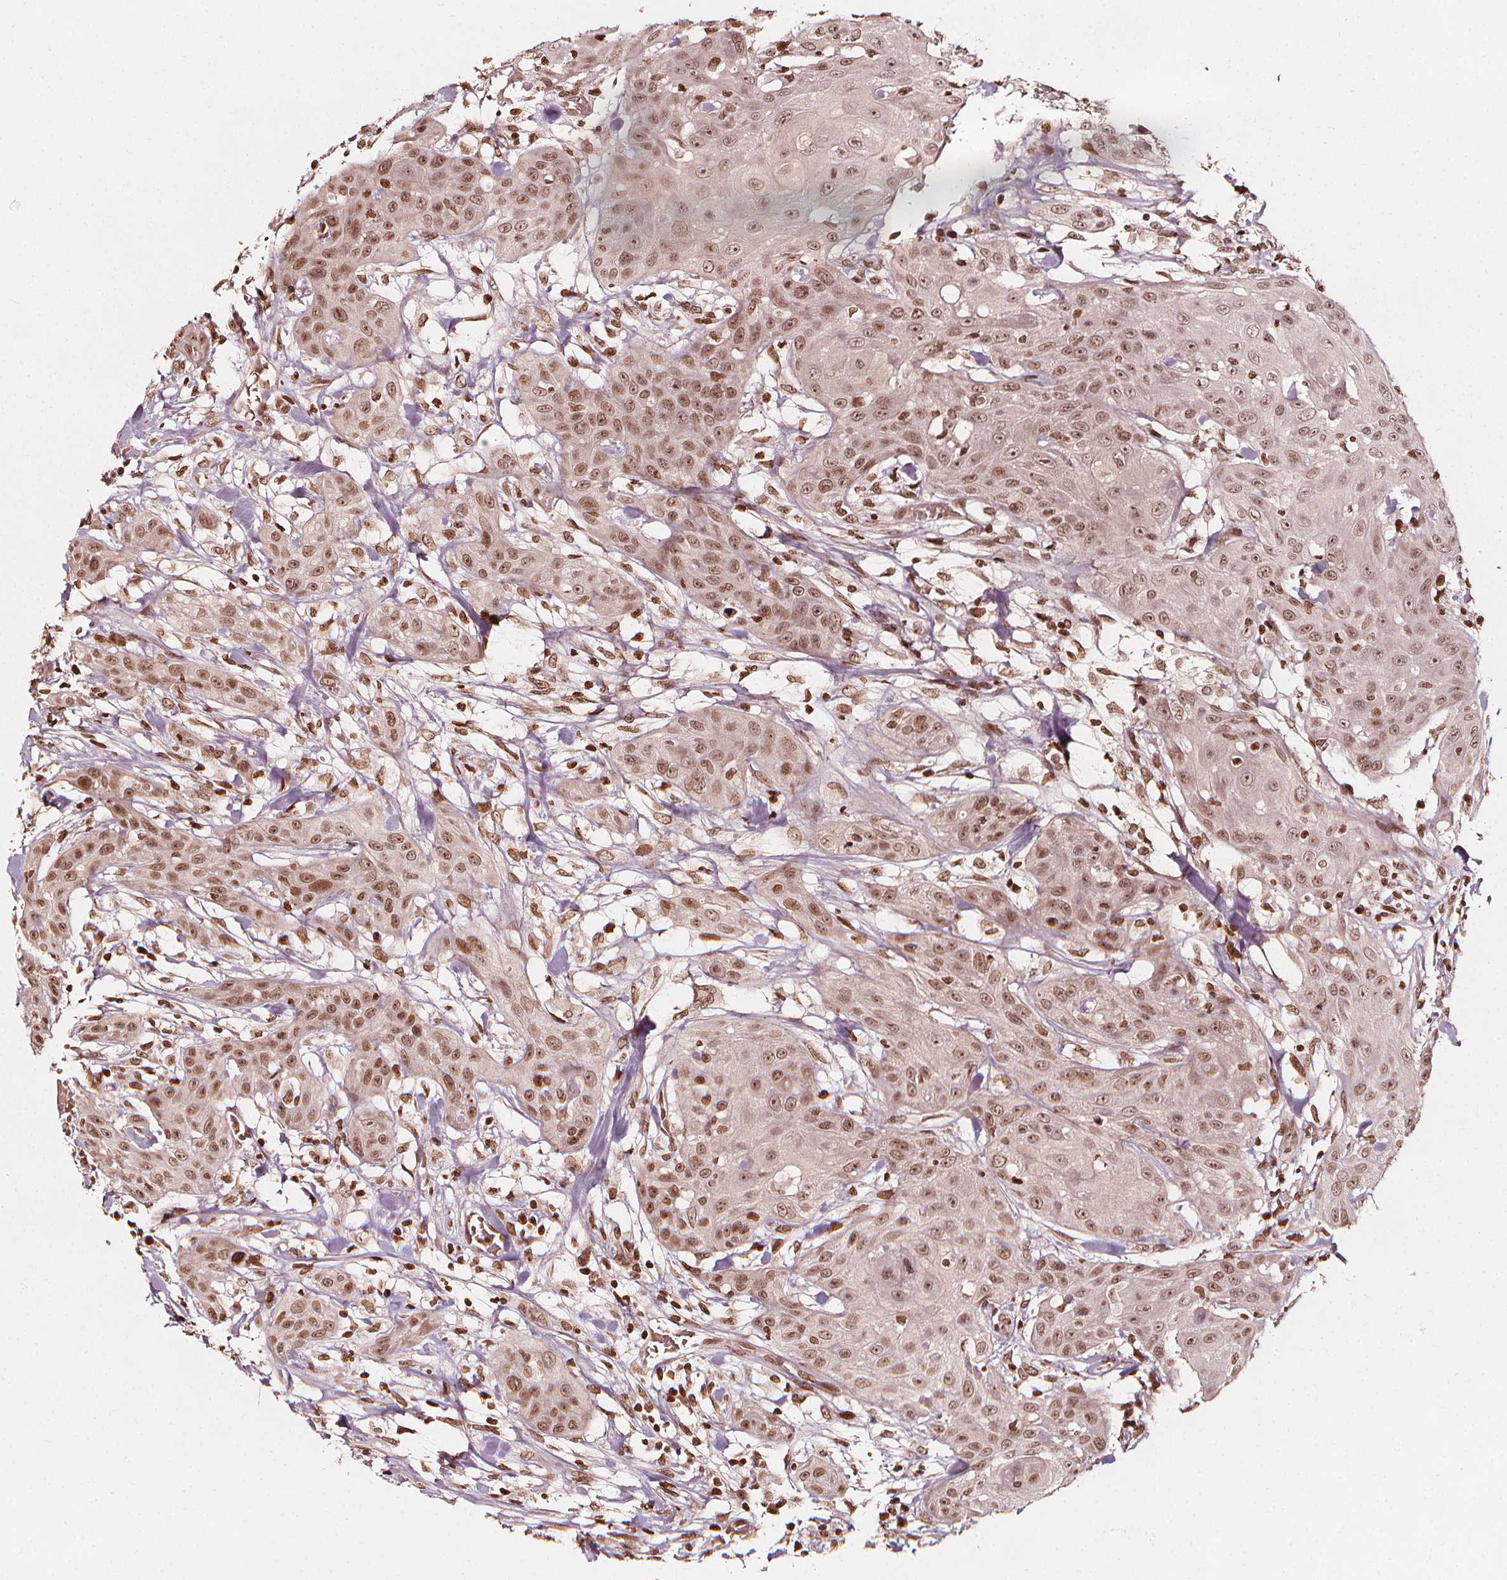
{"staining": {"intensity": "moderate", "quantity": ">75%", "location": "nuclear"}, "tissue": "head and neck cancer", "cell_type": "Tumor cells", "image_type": "cancer", "snomed": [{"axis": "morphology", "description": "Squamous cell carcinoma, NOS"}, {"axis": "topography", "description": "Oral tissue"}, {"axis": "topography", "description": "Head-Neck"}], "caption": "Head and neck squamous cell carcinoma stained for a protein (brown) demonstrates moderate nuclear positive positivity in approximately >75% of tumor cells.", "gene": "H3C14", "patient": {"sex": "female", "age": 55}}